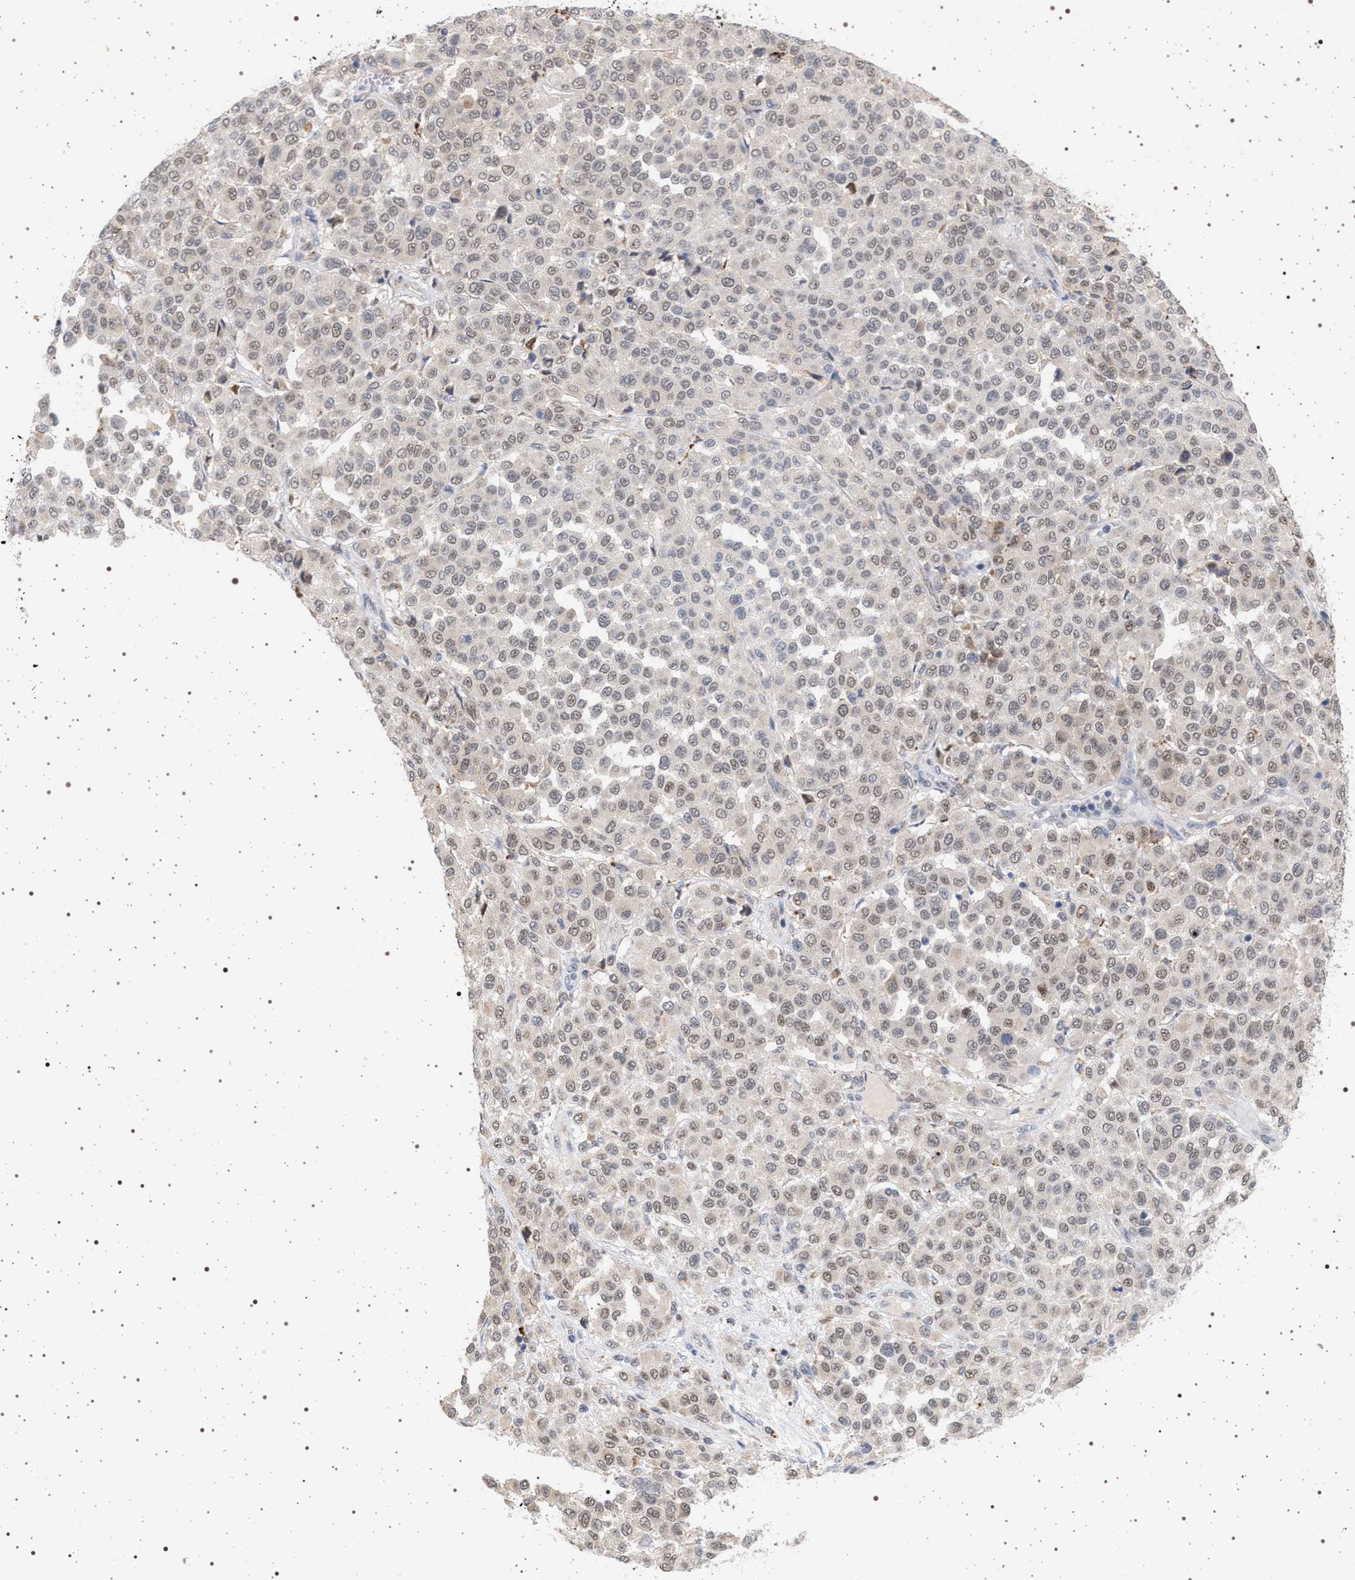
{"staining": {"intensity": "weak", "quantity": "<25%", "location": "nuclear"}, "tissue": "melanoma", "cell_type": "Tumor cells", "image_type": "cancer", "snomed": [{"axis": "morphology", "description": "Malignant melanoma, Metastatic site"}, {"axis": "topography", "description": "Pancreas"}], "caption": "The micrograph displays no staining of tumor cells in malignant melanoma (metastatic site).", "gene": "ELAC2", "patient": {"sex": "female", "age": 30}}